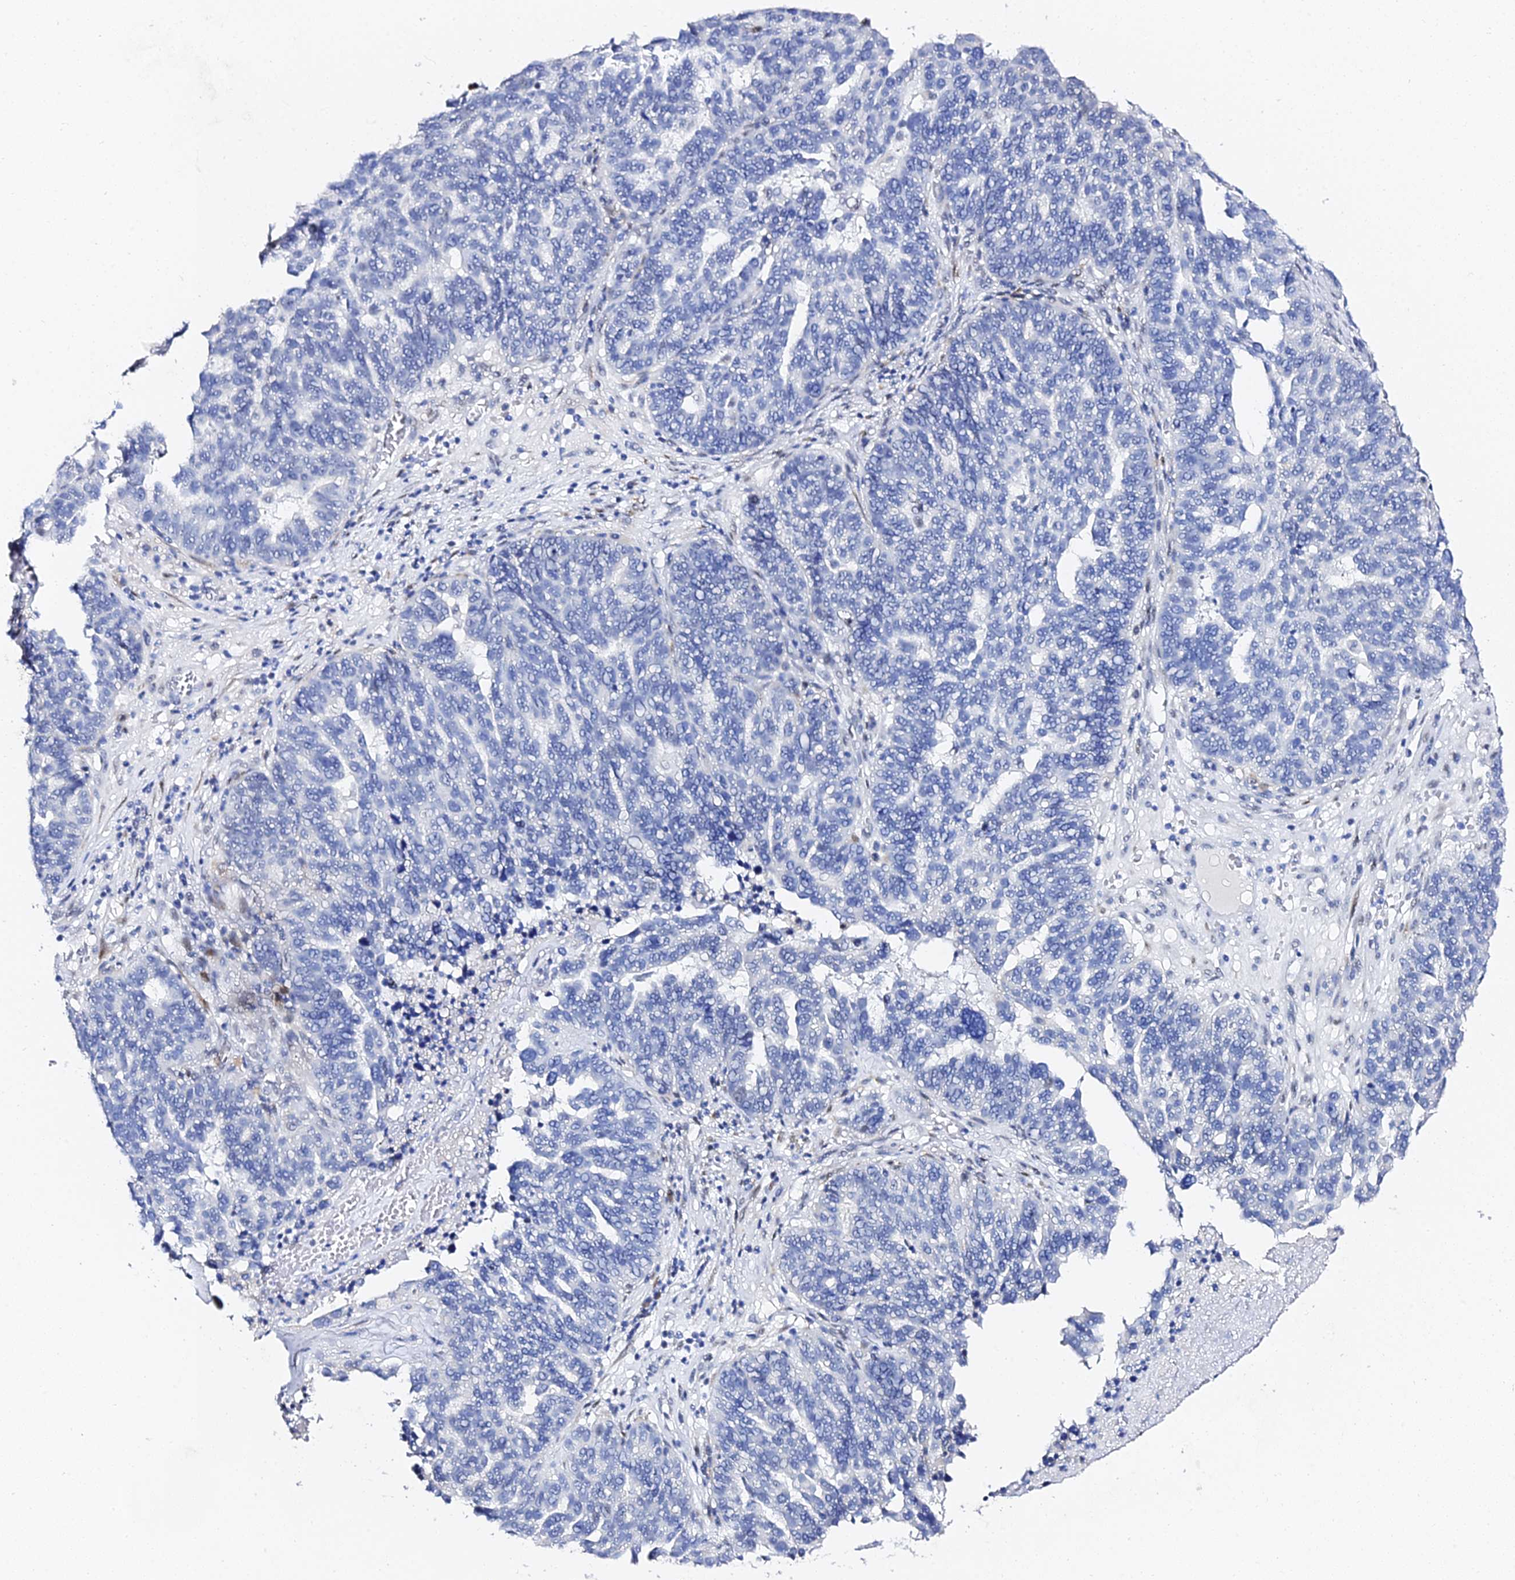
{"staining": {"intensity": "negative", "quantity": "none", "location": "none"}, "tissue": "ovarian cancer", "cell_type": "Tumor cells", "image_type": "cancer", "snomed": [{"axis": "morphology", "description": "Cystadenocarcinoma, serous, NOS"}, {"axis": "topography", "description": "Ovary"}], "caption": "Tumor cells show no significant protein positivity in ovarian serous cystadenocarcinoma. (DAB (3,3'-diaminobenzidine) immunohistochemistry (IHC) visualized using brightfield microscopy, high magnification).", "gene": "POFUT2", "patient": {"sex": "female", "age": 59}}